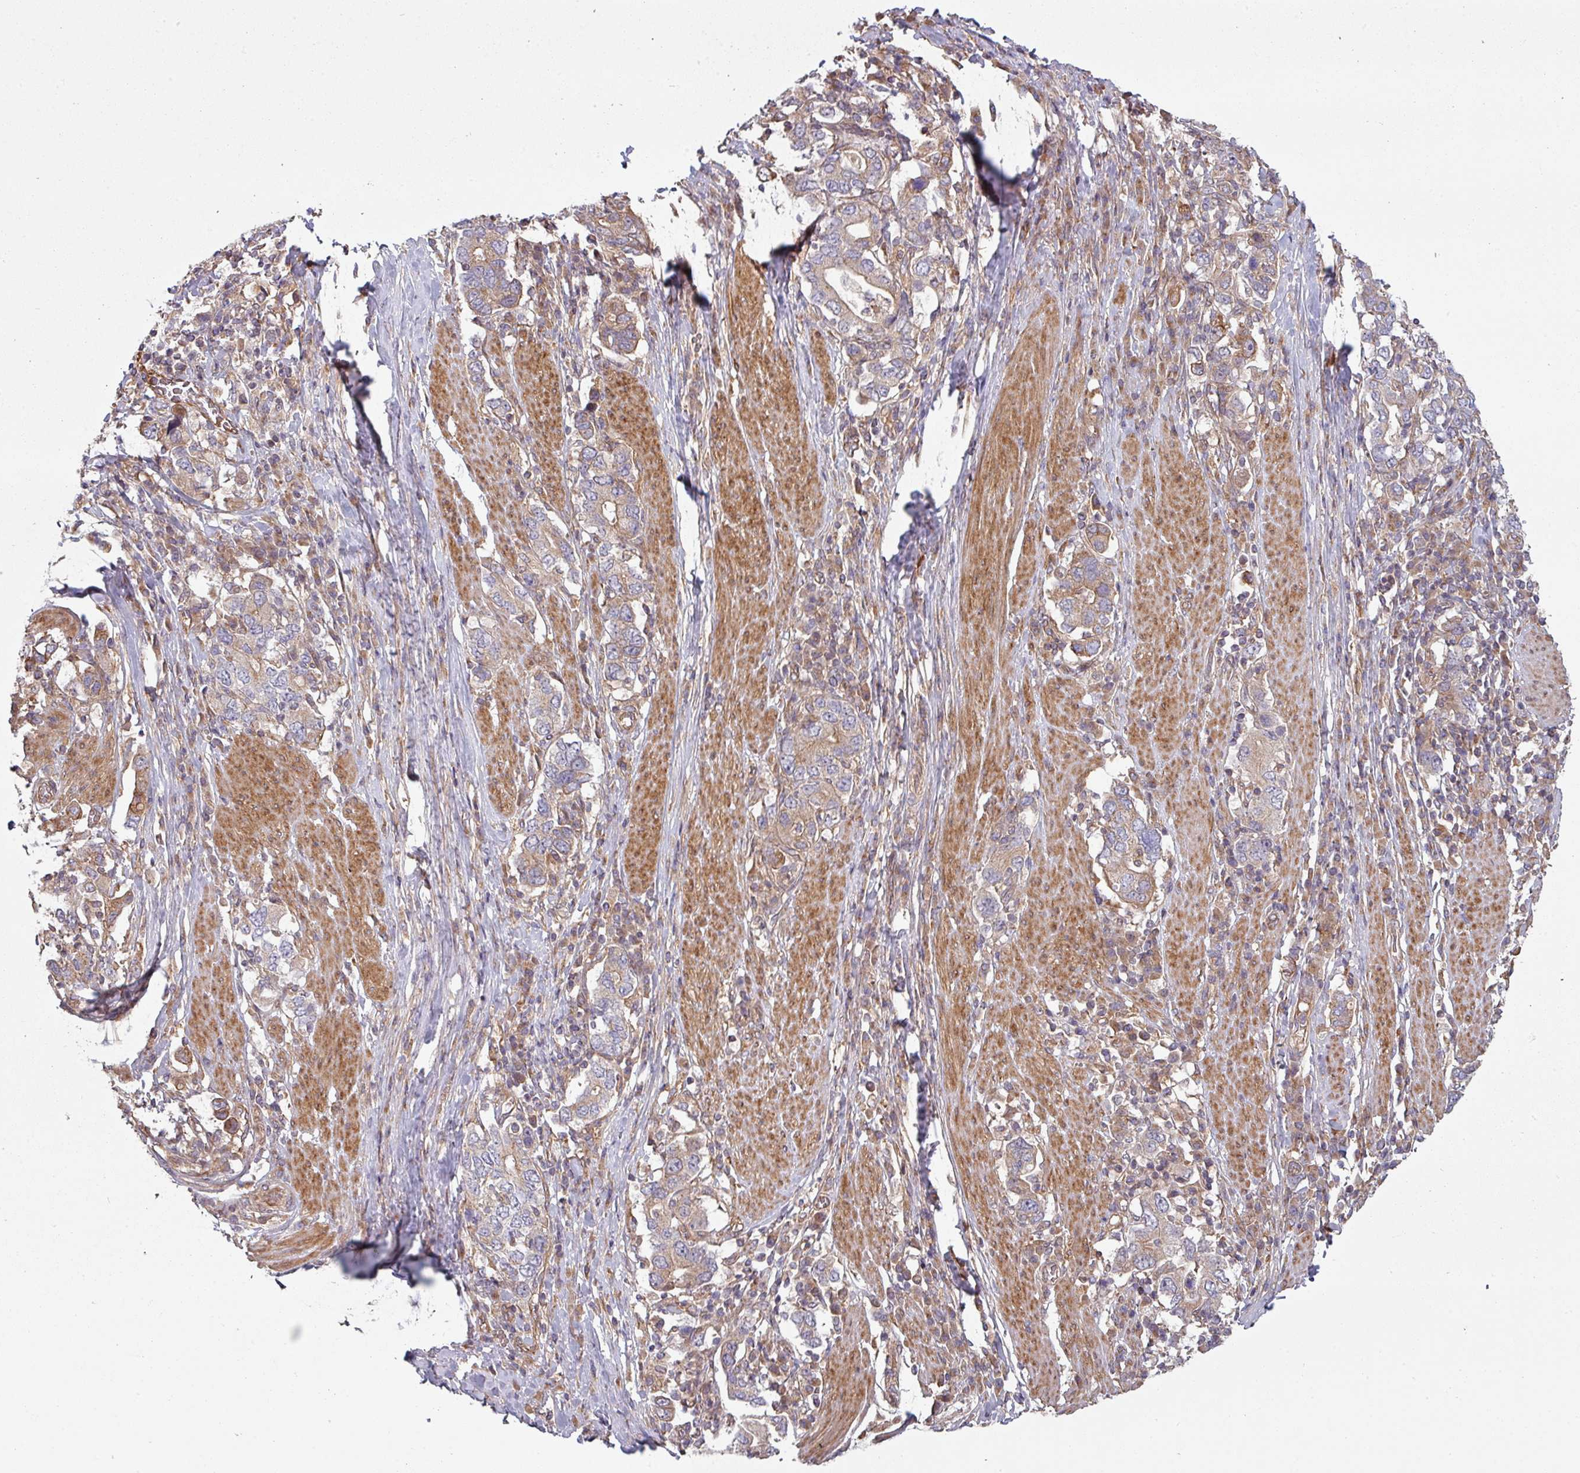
{"staining": {"intensity": "weak", "quantity": ">75%", "location": "cytoplasmic/membranous"}, "tissue": "stomach cancer", "cell_type": "Tumor cells", "image_type": "cancer", "snomed": [{"axis": "morphology", "description": "Adenocarcinoma, NOS"}, {"axis": "topography", "description": "Stomach, upper"}, {"axis": "topography", "description": "Stomach"}], "caption": "Stomach cancer stained with immunohistochemistry (IHC) reveals weak cytoplasmic/membranous positivity in about >75% of tumor cells.", "gene": "SNRNP25", "patient": {"sex": "male", "age": 62}}